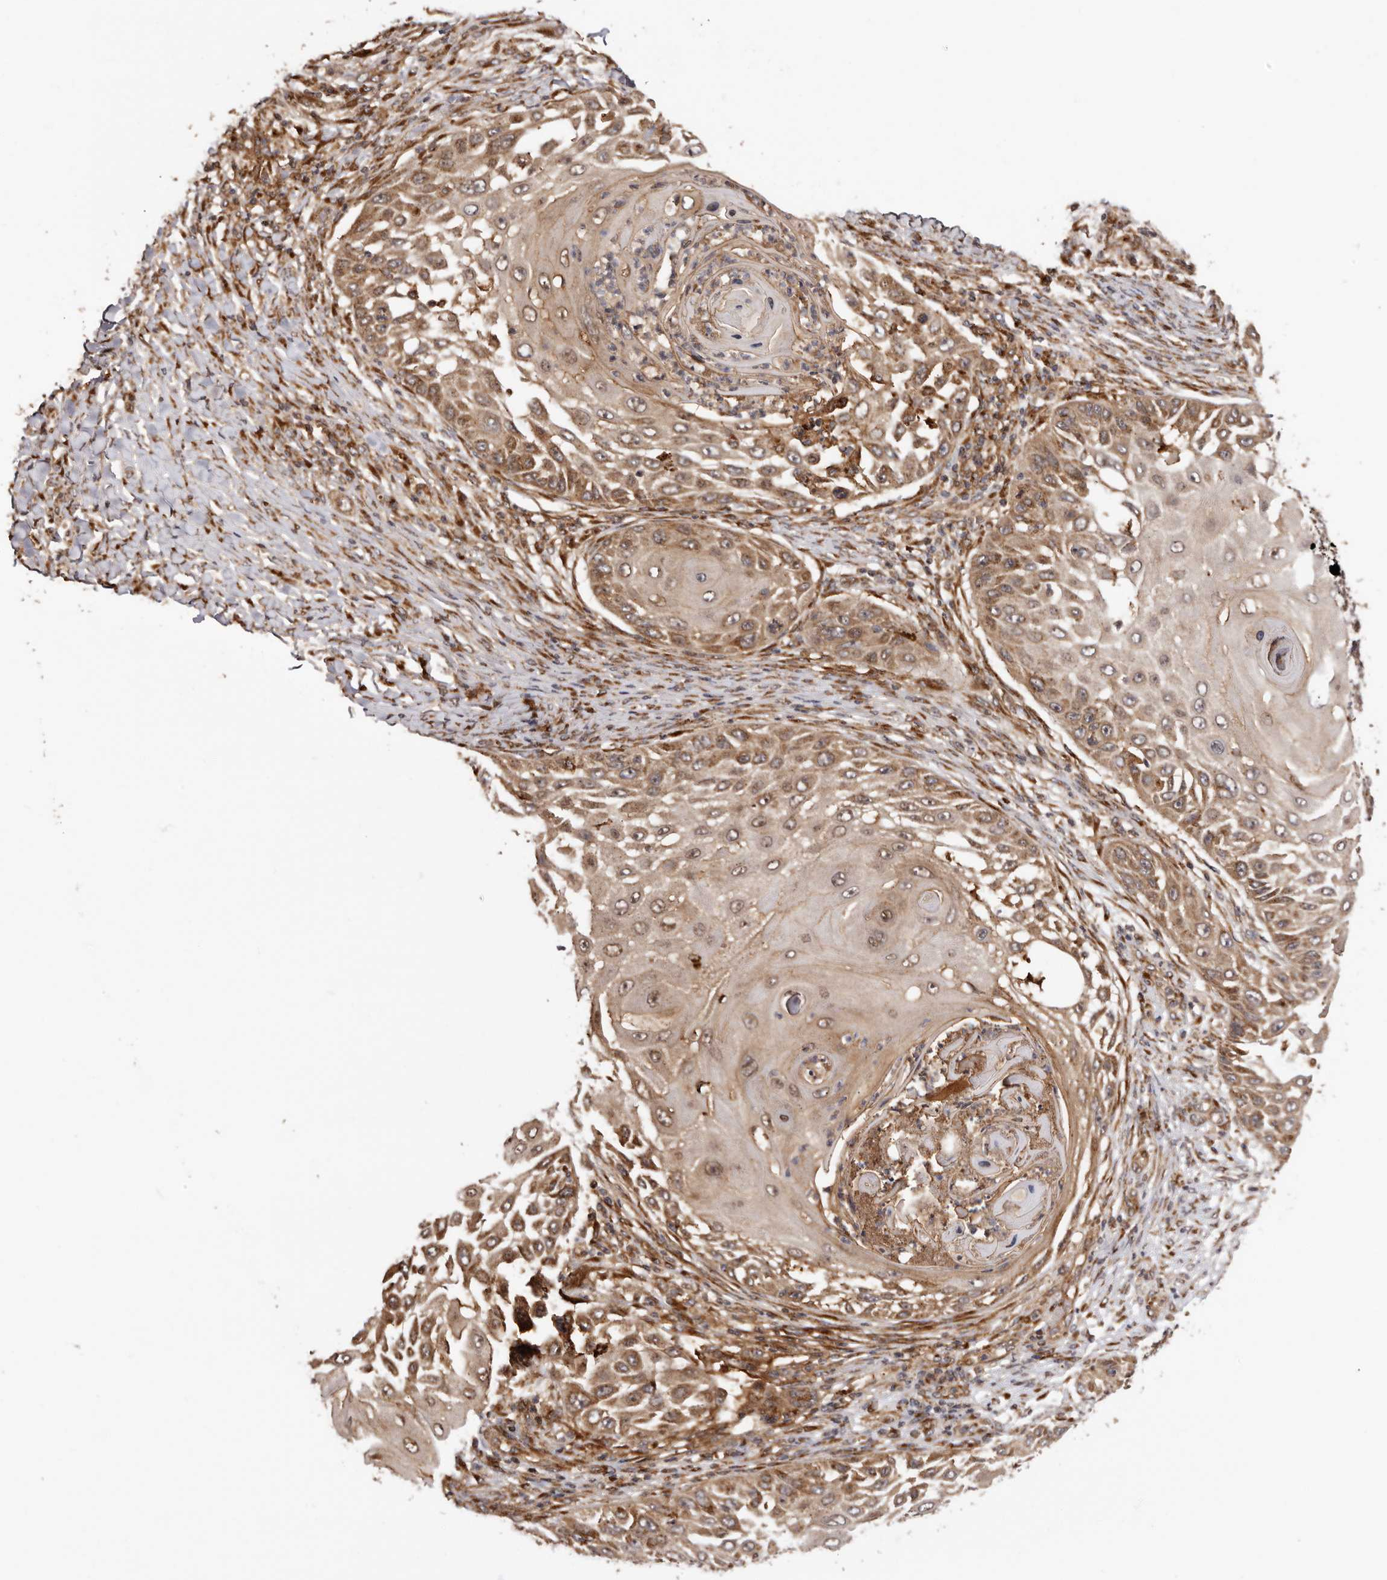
{"staining": {"intensity": "moderate", "quantity": ">75%", "location": "cytoplasmic/membranous,nuclear"}, "tissue": "skin cancer", "cell_type": "Tumor cells", "image_type": "cancer", "snomed": [{"axis": "morphology", "description": "Squamous cell carcinoma, NOS"}, {"axis": "topography", "description": "Skin"}], "caption": "Immunohistochemical staining of human squamous cell carcinoma (skin) demonstrates medium levels of moderate cytoplasmic/membranous and nuclear protein staining in approximately >75% of tumor cells. (IHC, brightfield microscopy, high magnification).", "gene": "GPR27", "patient": {"sex": "female", "age": 44}}